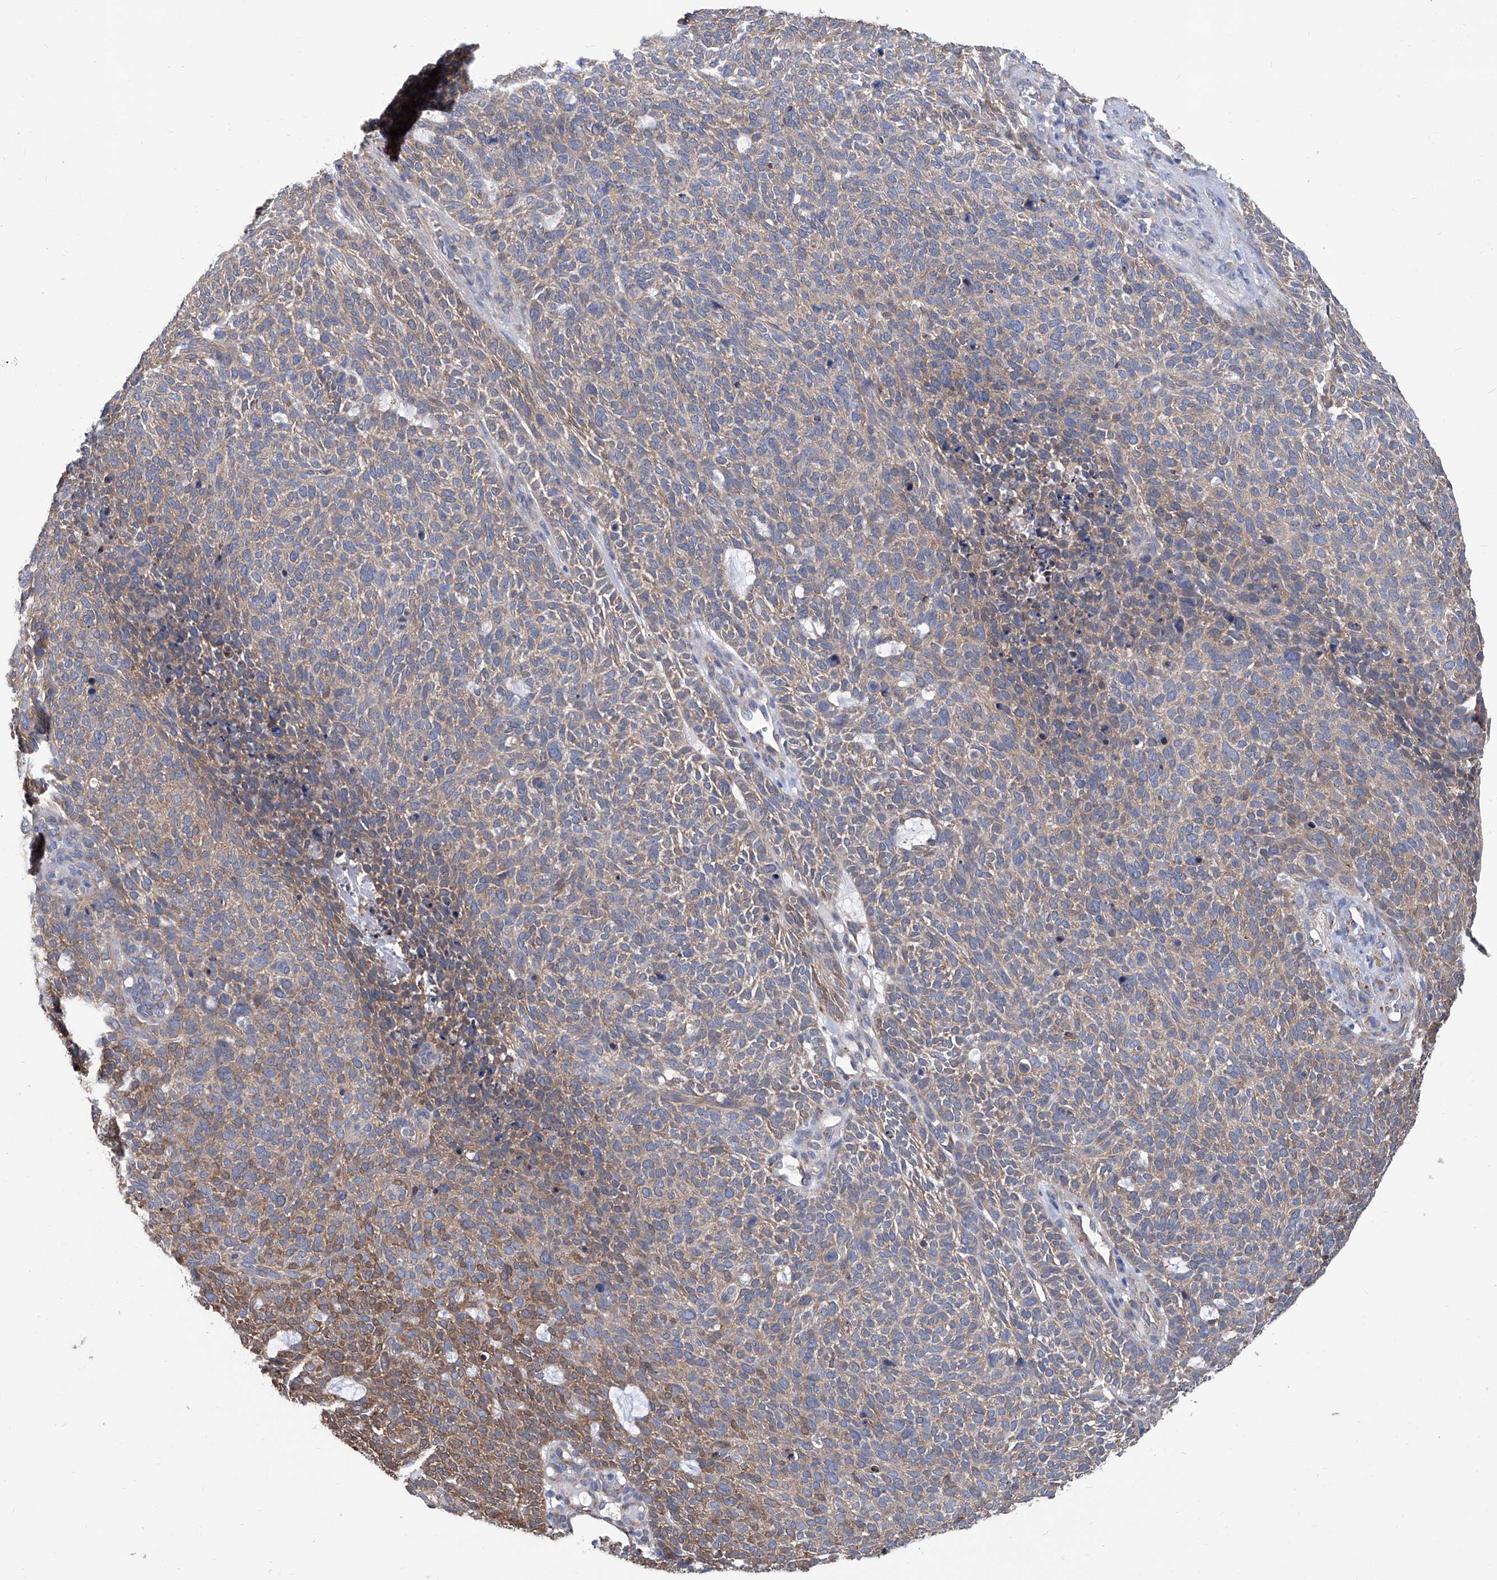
{"staining": {"intensity": "weak", "quantity": "25%-75%", "location": "cytoplasmic/membranous"}, "tissue": "skin cancer", "cell_type": "Tumor cells", "image_type": "cancer", "snomed": [{"axis": "morphology", "description": "Squamous cell carcinoma, NOS"}, {"axis": "topography", "description": "Skin"}], "caption": "Skin cancer (squamous cell carcinoma) stained for a protein displays weak cytoplasmic/membranous positivity in tumor cells.", "gene": "SMS", "patient": {"sex": "female", "age": 90}}